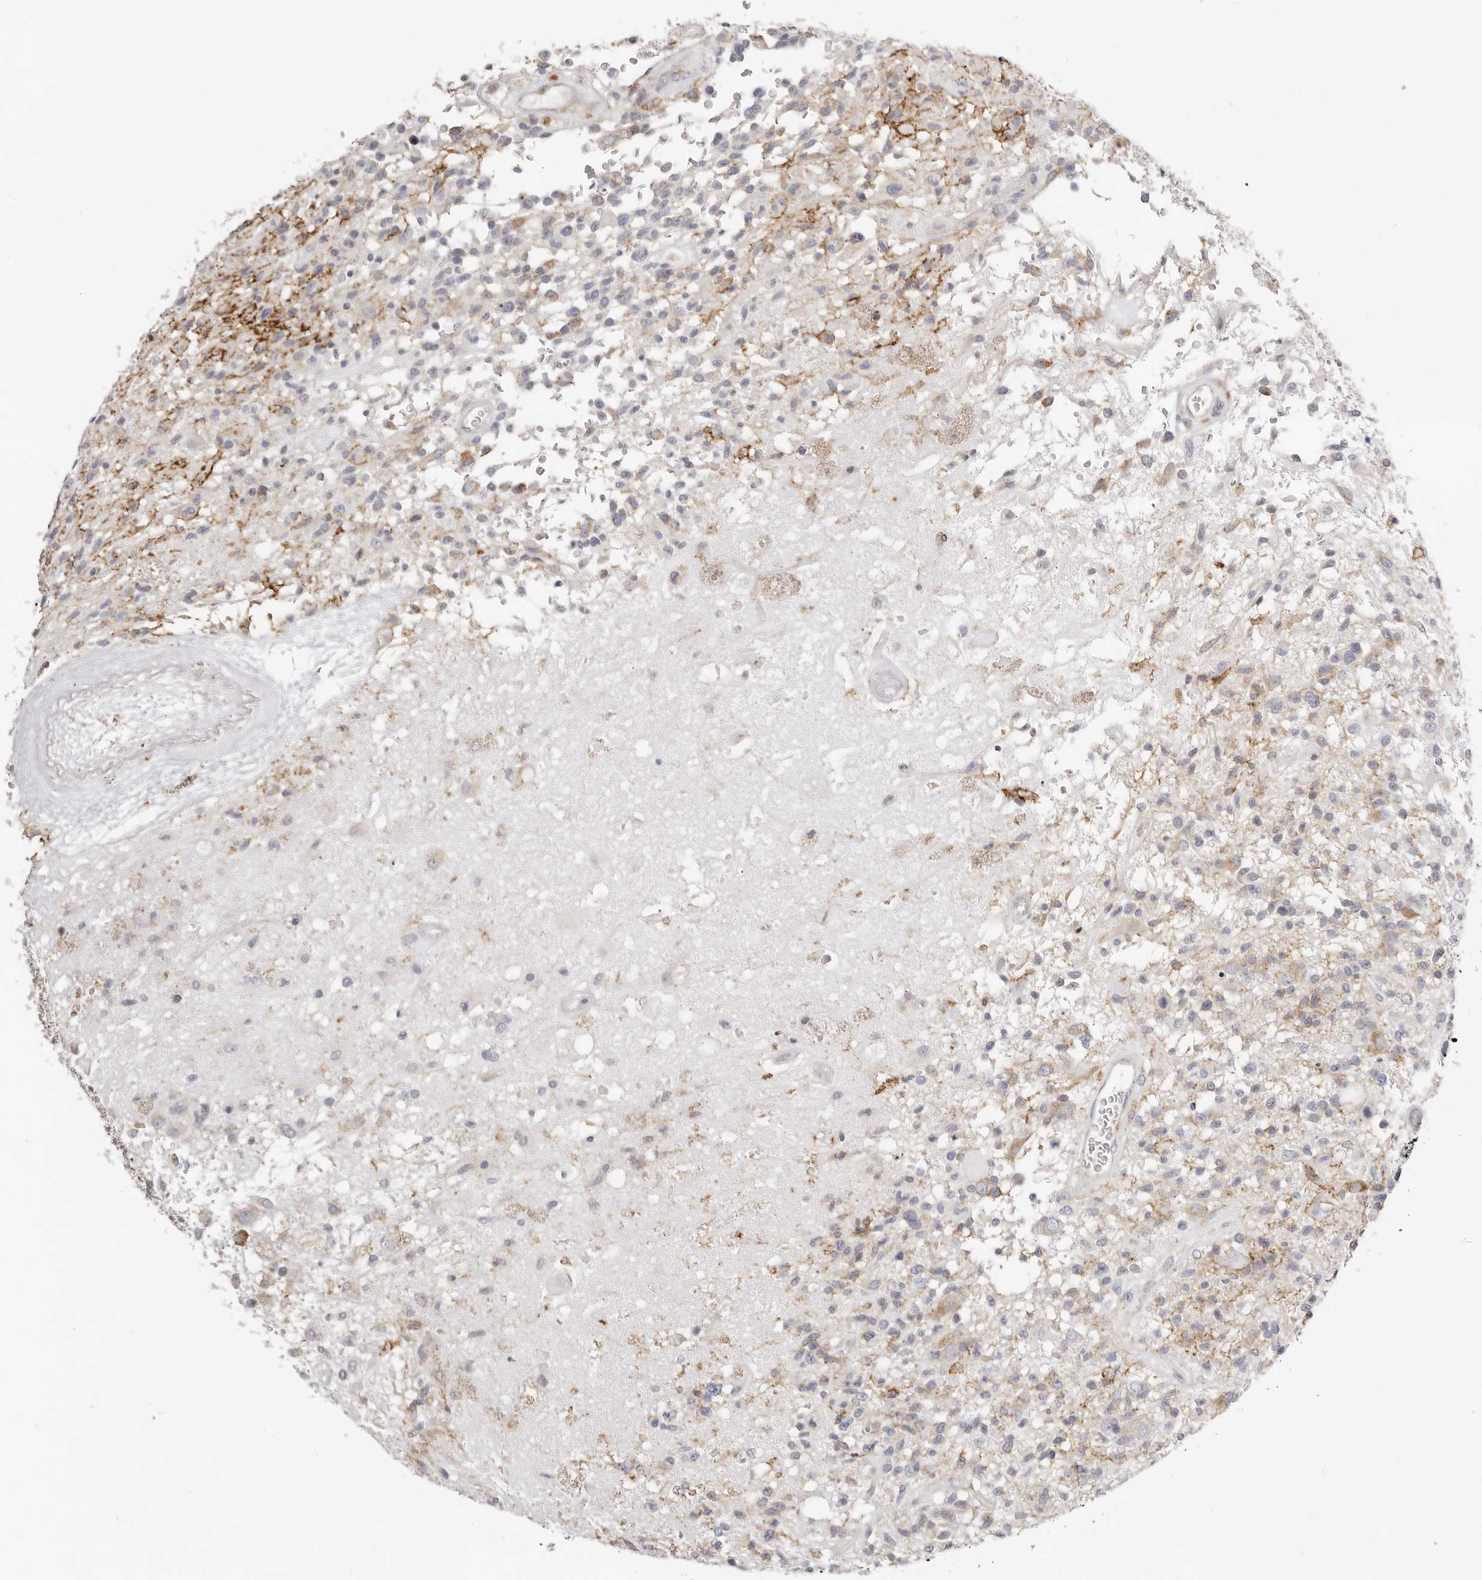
{"staining": {"intensity": "negative", "quantity": "none", "location": "none"}, "tissue": "glioma", "cell_type": "Tumor cells", "image_type": "cancer", "snomed": [{"axis": "morphology", "description": "Glioma, malignant, High grade"}, {"axis": "morphology", "description": "Glioblastoma, NOS"}, {"axis": "topography", "description": "Brain"}], "caption": "Glioma stained for a protein using IHC shows no positivity tumor cells.", "gene": "IL32", "patient": {"sex": "male", "age": 60}}